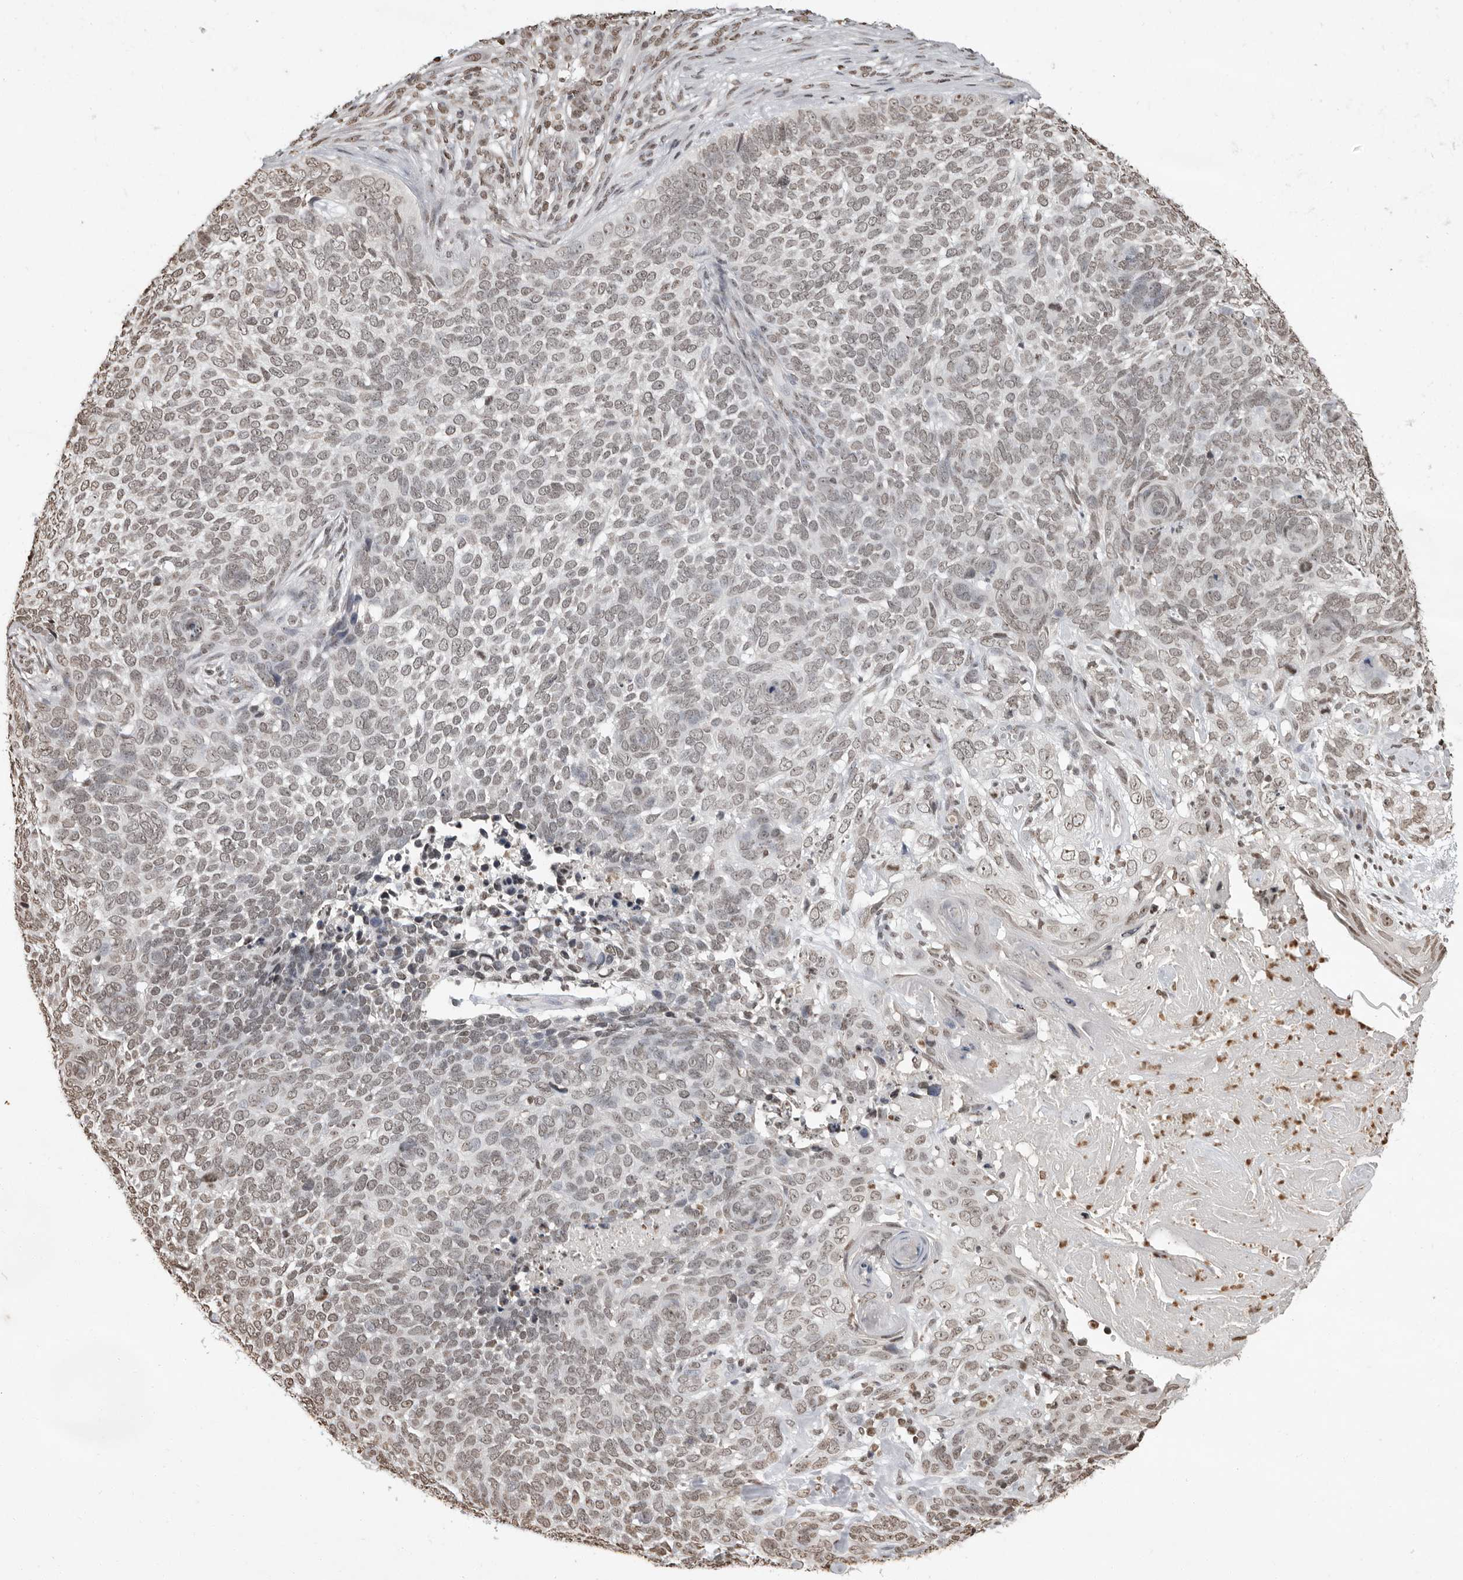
{"staining": {"intensity": "weak", "quantity": "25%-75%", "location": "nuclear"}, "tissue": "skin cancer", "cell_type": "Tumor cells", "image_type": "cancer", "snomed": [{"axis": "morphology", "description": "Basal cell carcinoma"}, {"axis": "topography", "description": "Skin"}], "caption": "About 25%-75% of tumor cells in human basal cell carcinoma (skin) exhibit weak nuclear protein staining as visualized by brown immunohistochemical staining.", "gene": "WDR45", "patient": {"sex": "female", "age": 64}}